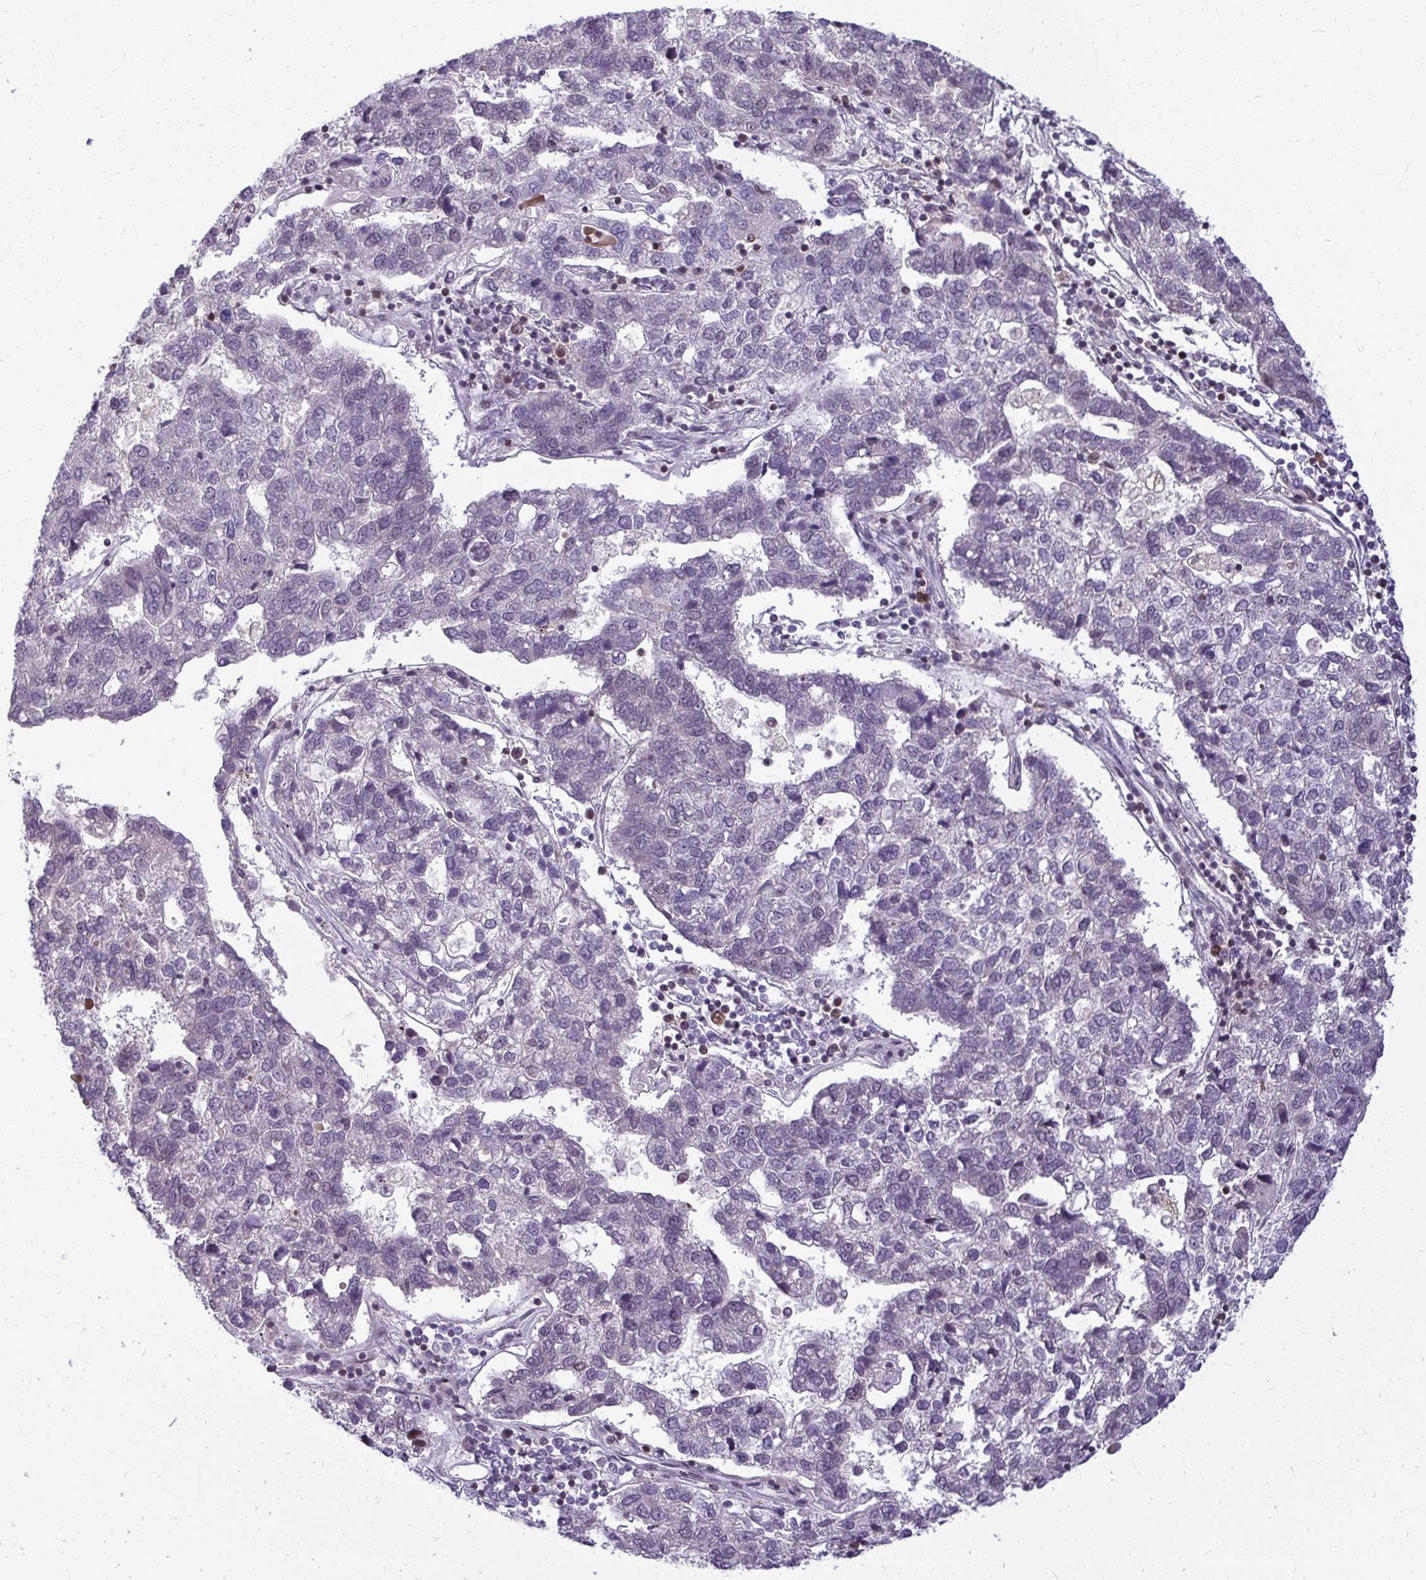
{"staining": {"intensity": "negative", "quantity": "none", "location": "none"}, "tissue": "pancreatic cancer", "cell_type": "Tumor cells", "image_type": "cancer", "snomed": [{"axis": "morphology", "description": "Adenocarcinoma, NOS"}, {"axis": "topography", "description": "Pancreas"}], "caption": "Immunohistochemical staining of human pancreatic cancer reveals no significant staining in tumor cells.", "gene": "JPT1", "patient": {"sex": "female", "age": 61}}